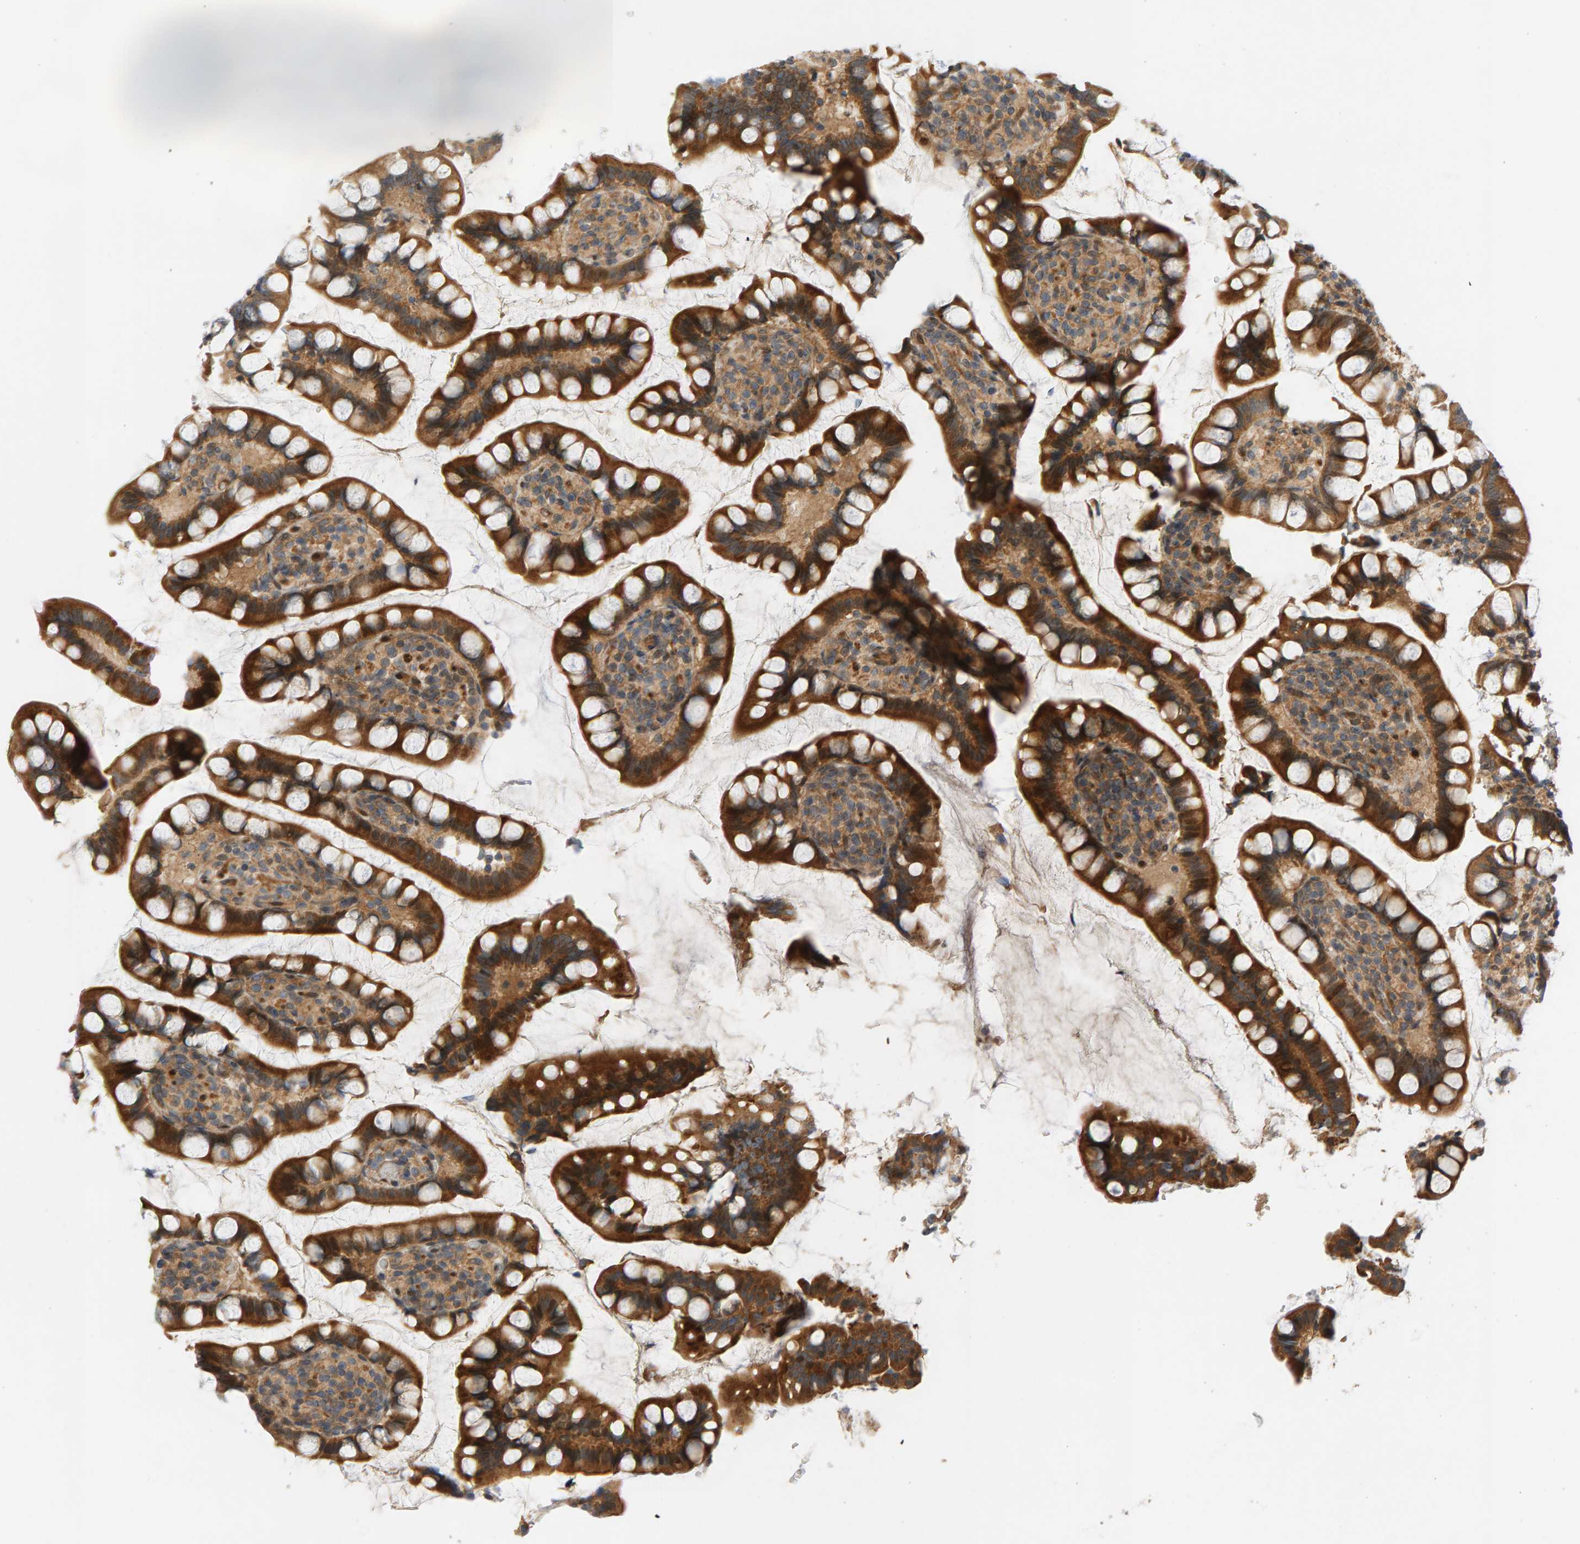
{"staining": {"intensity": "strong", "quantity": ">75%", "location": "cytoplasmic/membranous"}, "tissue": "small intestine", "cell_type": "Glandular cells", "image_type": "normal", "snomed": [{"axis": "morphology", "description": "Normal tissue, NOS"}, {"axis": "topography", "description": "Smooth muscle"}, {"axis": "topography", "description": "Small intestine"}], "caption": "Brown immunohistochemical staining in benign human small intestine displays strong cytoplasmic/membranous expression in approximately >75% of glandular cells. The staining is performed using DAB (3,3'-diaminobenzidine) brown chromogen to label protein expression. The nuclei are counter-stained blue using hematoxylin.", "gene": "BAHCC1", "patient": {"sex": "female", "age": 84}}